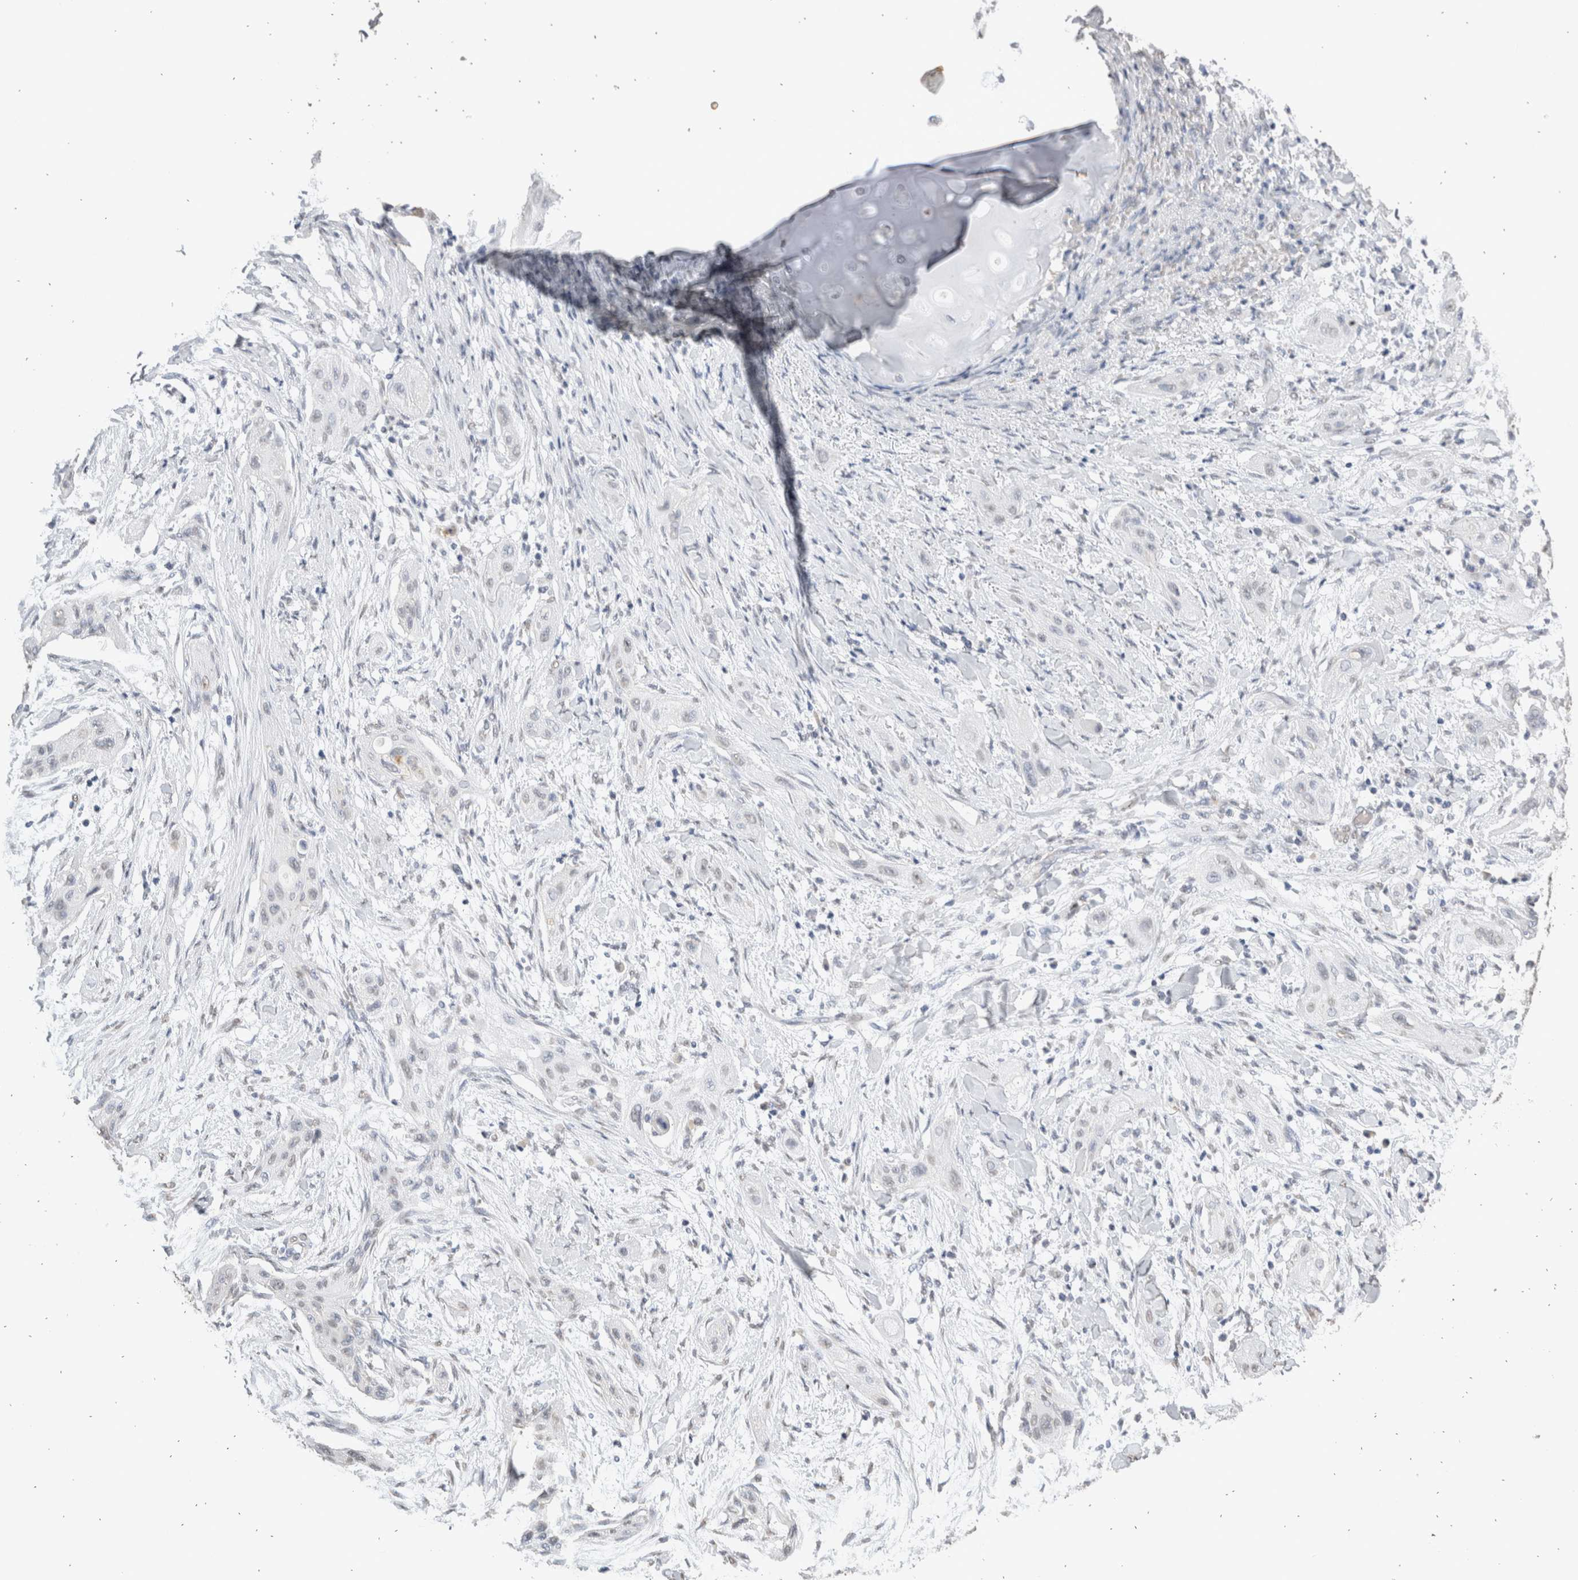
{"staining": {"intensity": "negative", "quantity": "none", "location": "none"}, "tissue": "lung cancer", "cell_type": "Tumor cells", "image_type": "cancer", "snomed": [{"axis": "morphology", "description": "Squamous cell carcinoma, NOS"}, {"axis": "topography", "description": "Lung"}], "caption": "The immunohistochemistry (IHC) image has no significant staining in tumor cells of lung cancer (squamous cell carcinoma) tissue. The staining was performed using DAB to visualize the protein expression in brown, while the nuclei were stained in blue with hematoxylin (Magnification: 20x).", "gene": "LGALS2", "patient": {"sex": "female", "age": 47}}